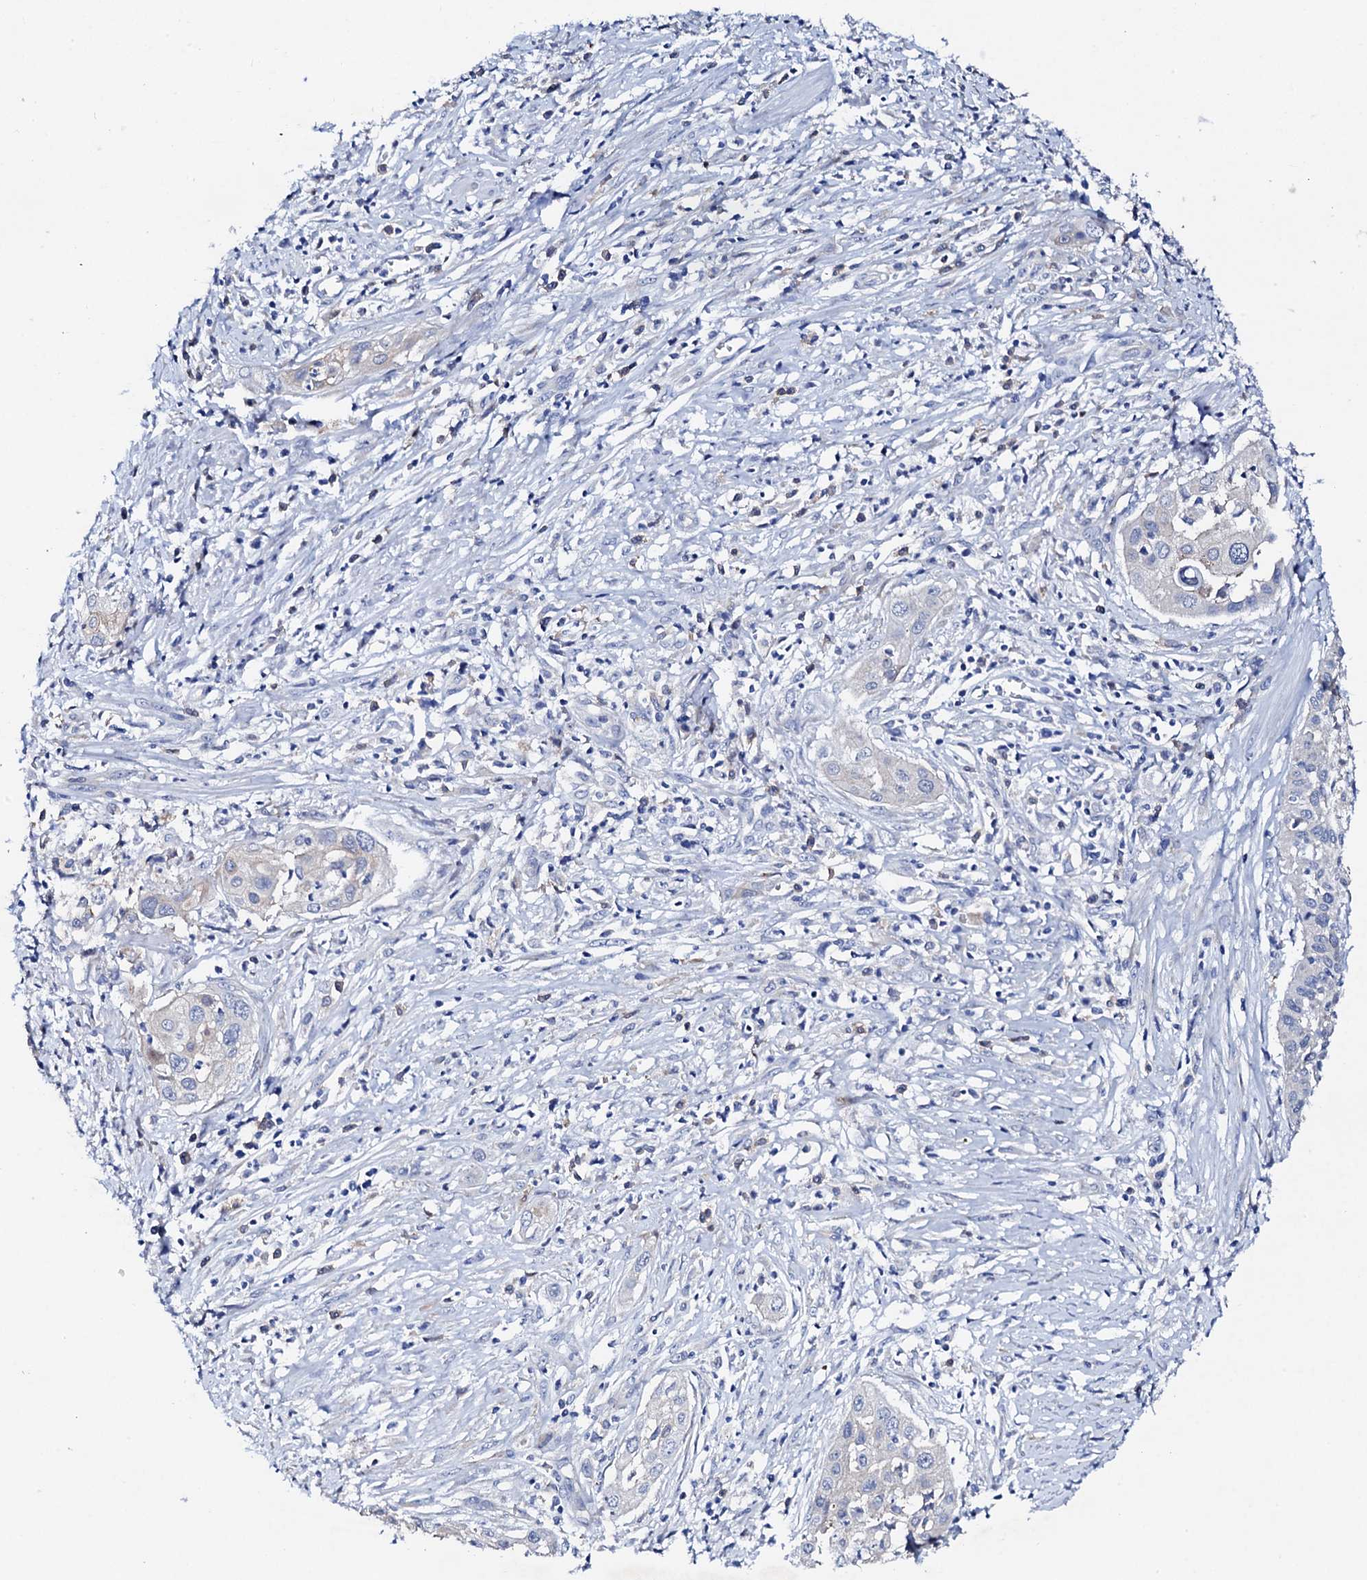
{"staining": {"intensity": "negative", "quantity": "none", "location": "none"}, "tissue": "cervical cancer", "cell_type": "Tumor cells", "image_type": "cancer", "snomed": [{"axis": "morphology", "description": "Squamous cell carcinoma, NOS"}, {"axis": "topography", "description": "Cervix"}], "caption": "The micrograph demonstrates no significant expression in tumor cells of cervical cancer.", "gene": "TRDN", "patient": {"sex": "female", "age": 34}}